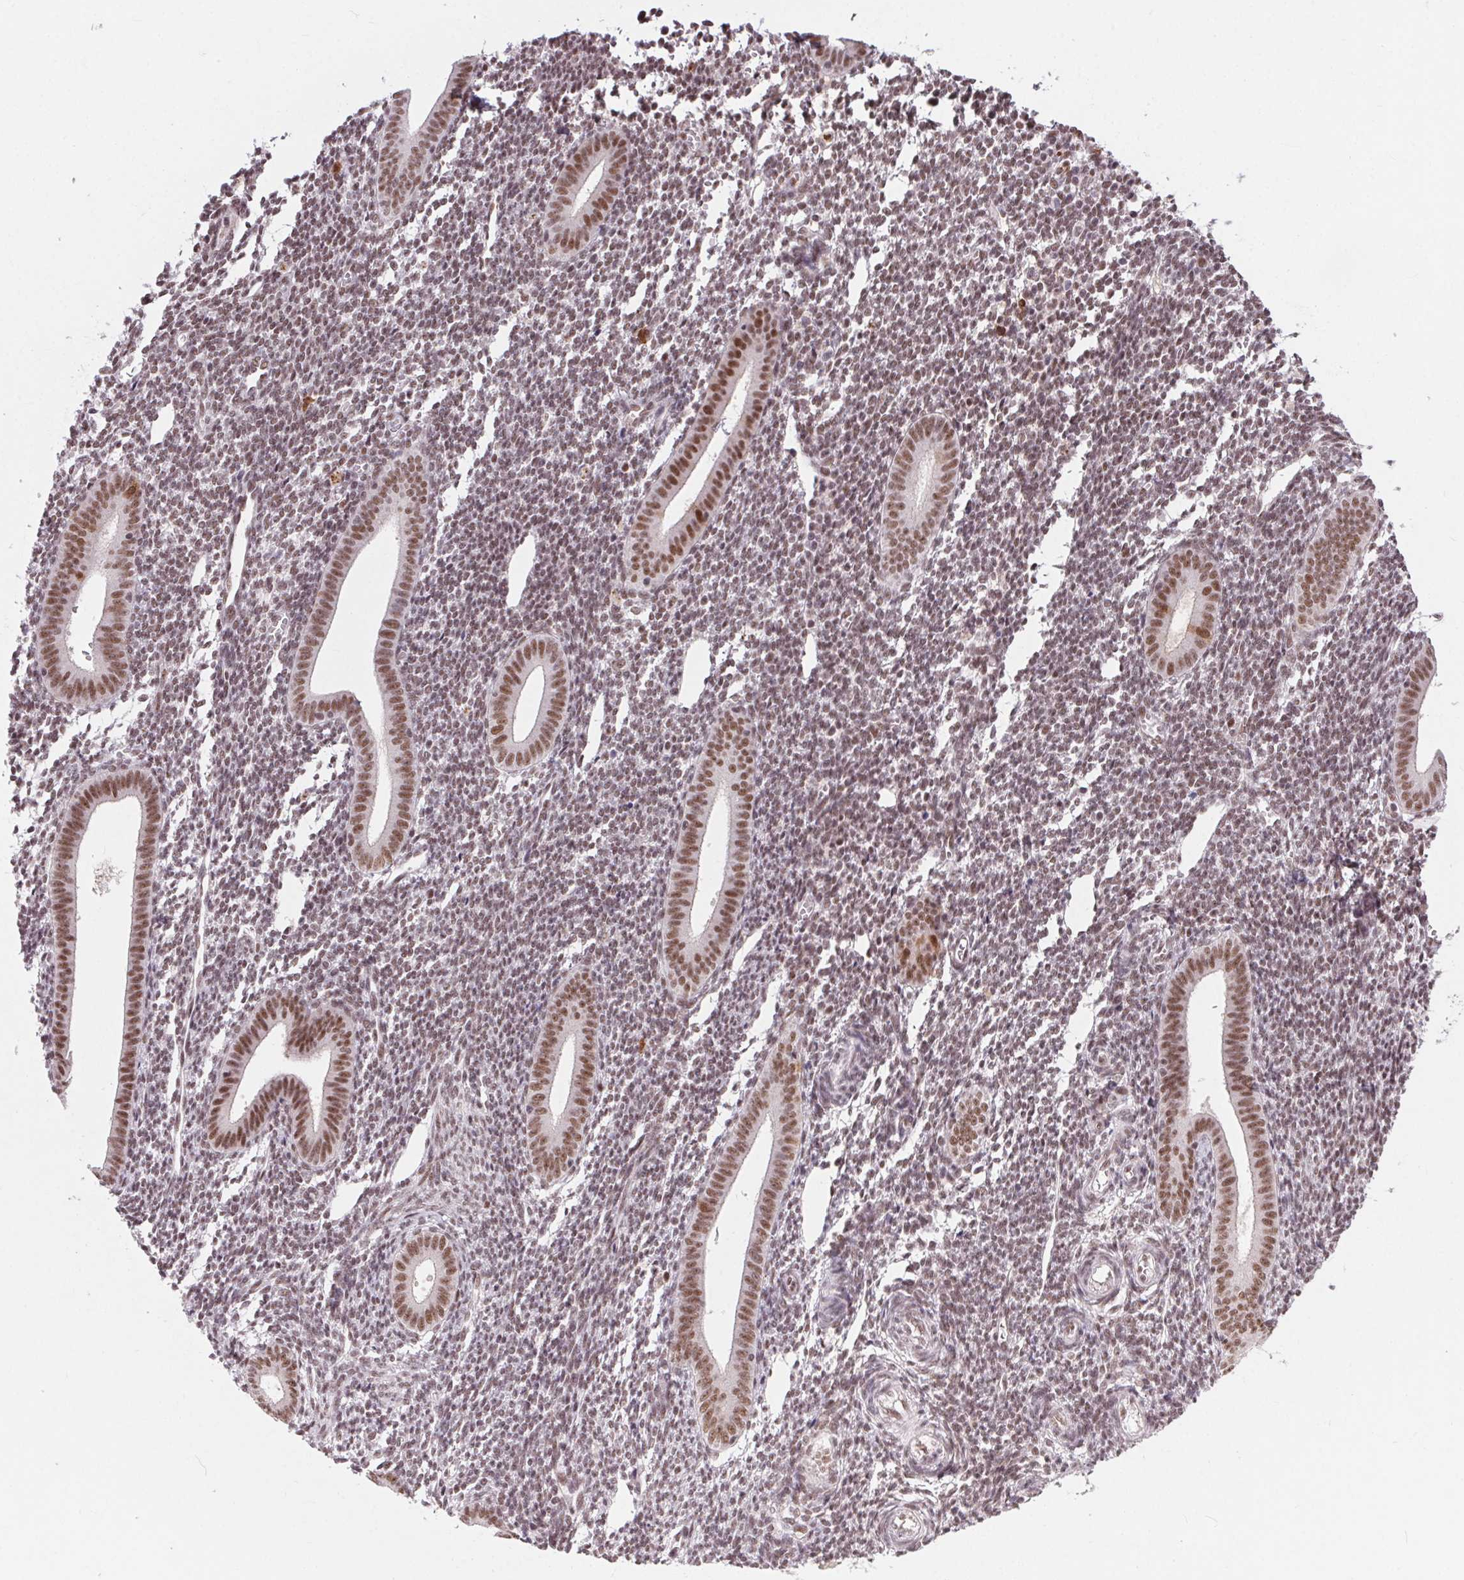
{"staining": {"intensity": "negative", "quantity": "none", "location": "none"}, "tissue": "endometrium", "cell_type": "Cells in endometrial stroma", "image_type": "normal", "snomed": [{"axis": "morphology", "description": "Normal tissue, NOS"}, {"axis": "topography", "description": "Endometrium"}], "caption": "Human endometrium stained for a protein using immunohistochemistry shows no expression in cells in endometrial stroma.", "gene": "CD2BP2", "patient": {"sex": "female", "age": 25}}